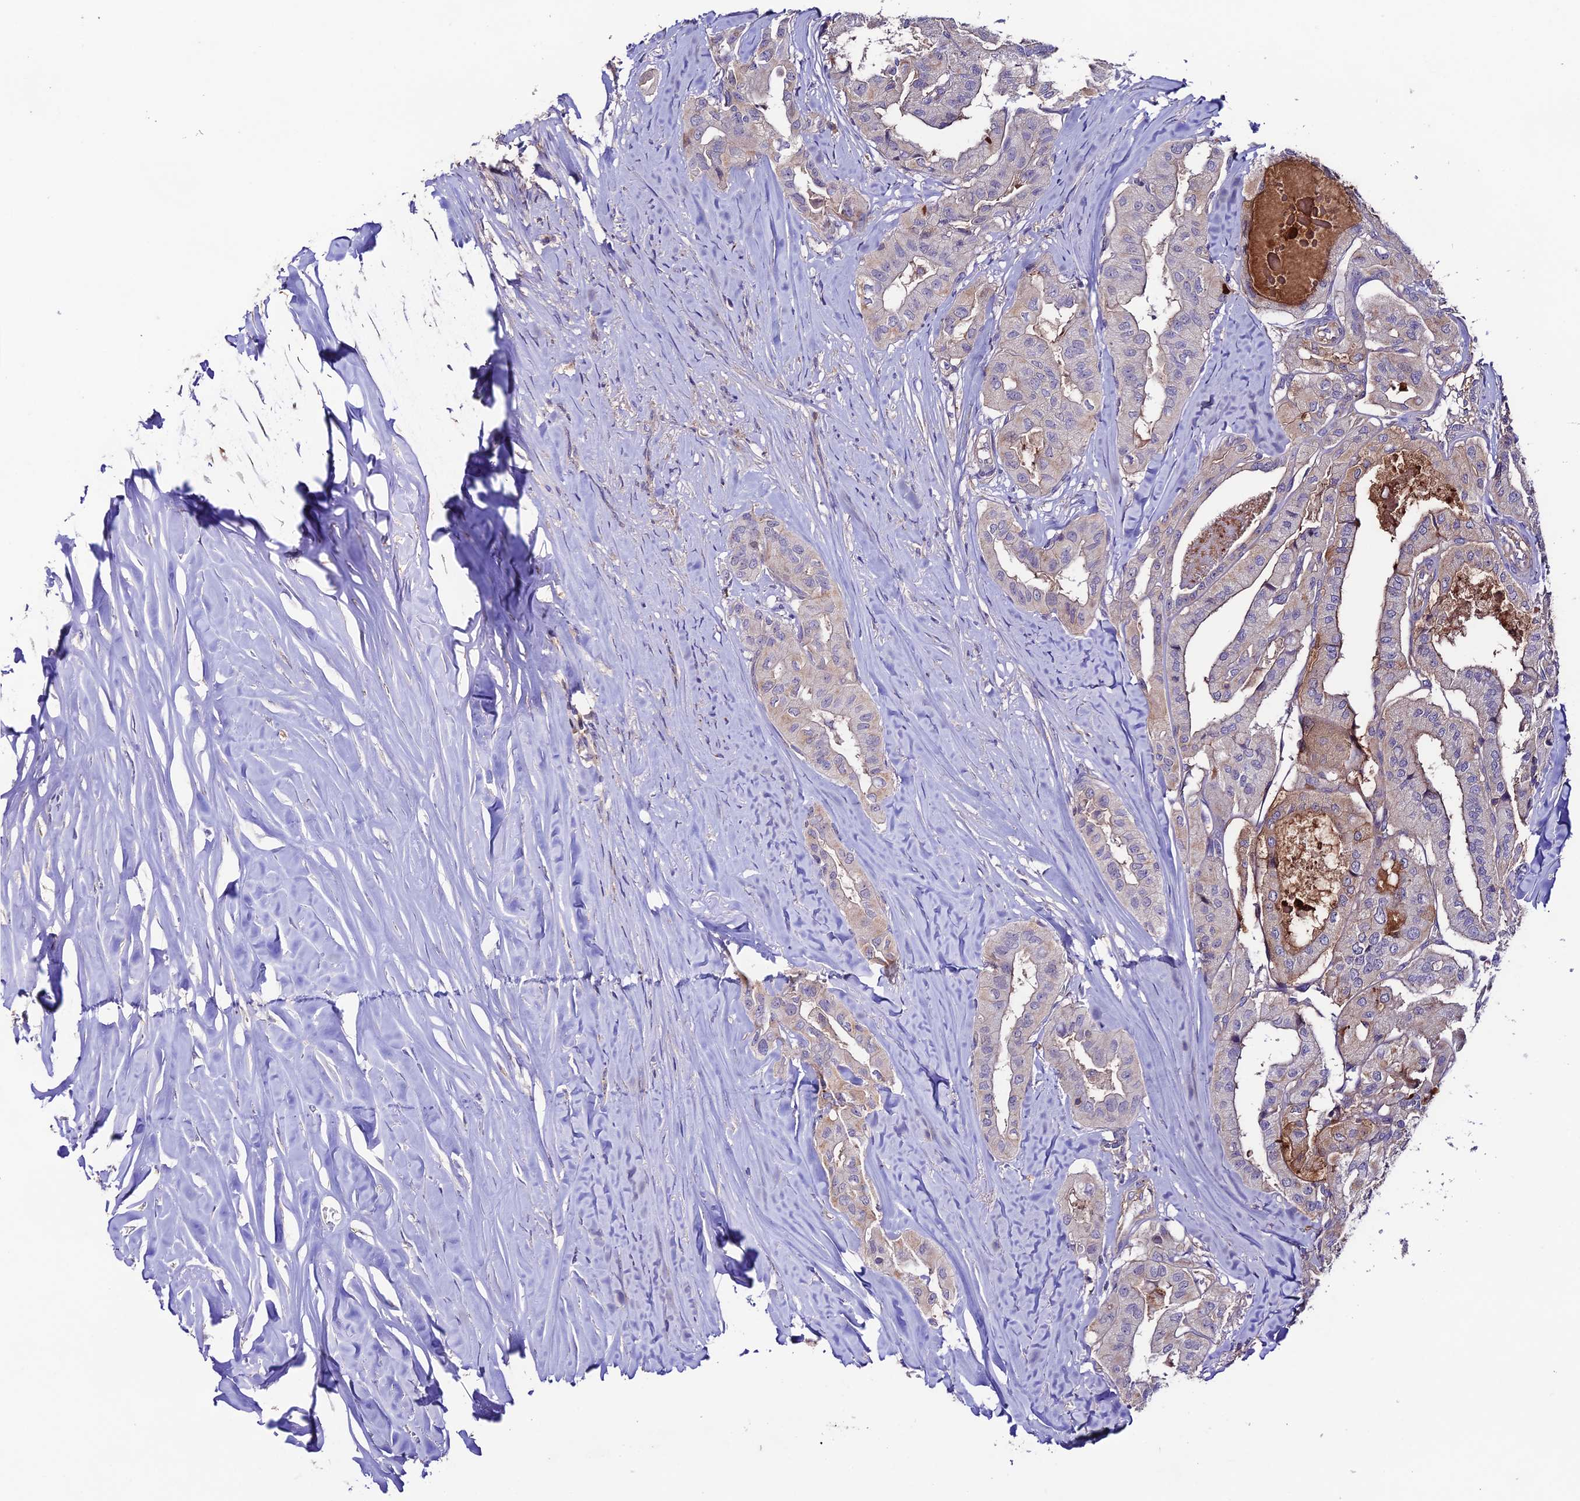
{"staining": {"intensity": "moderate", "quantity": "<25%", "location": "cytoplasmic/membranous"}, "tissue": "thyroid cancer", "cell_type": "Tumor cells", "image_type": "cancer", "snomed": [{"axis": "morphology", "description": "Papillary adenocarcinoma, NOS"}, {"axis": "topography", "description": "Thyroid gland"}], "caption": "Thyroid cancer stained with immunohistochemistry (IHC) displays moderate cytoplasmic/membranous expression in approximately <25% of tumor cells.", "gene": "BRME1", "patient": {"sex": "female", "age": 59}}